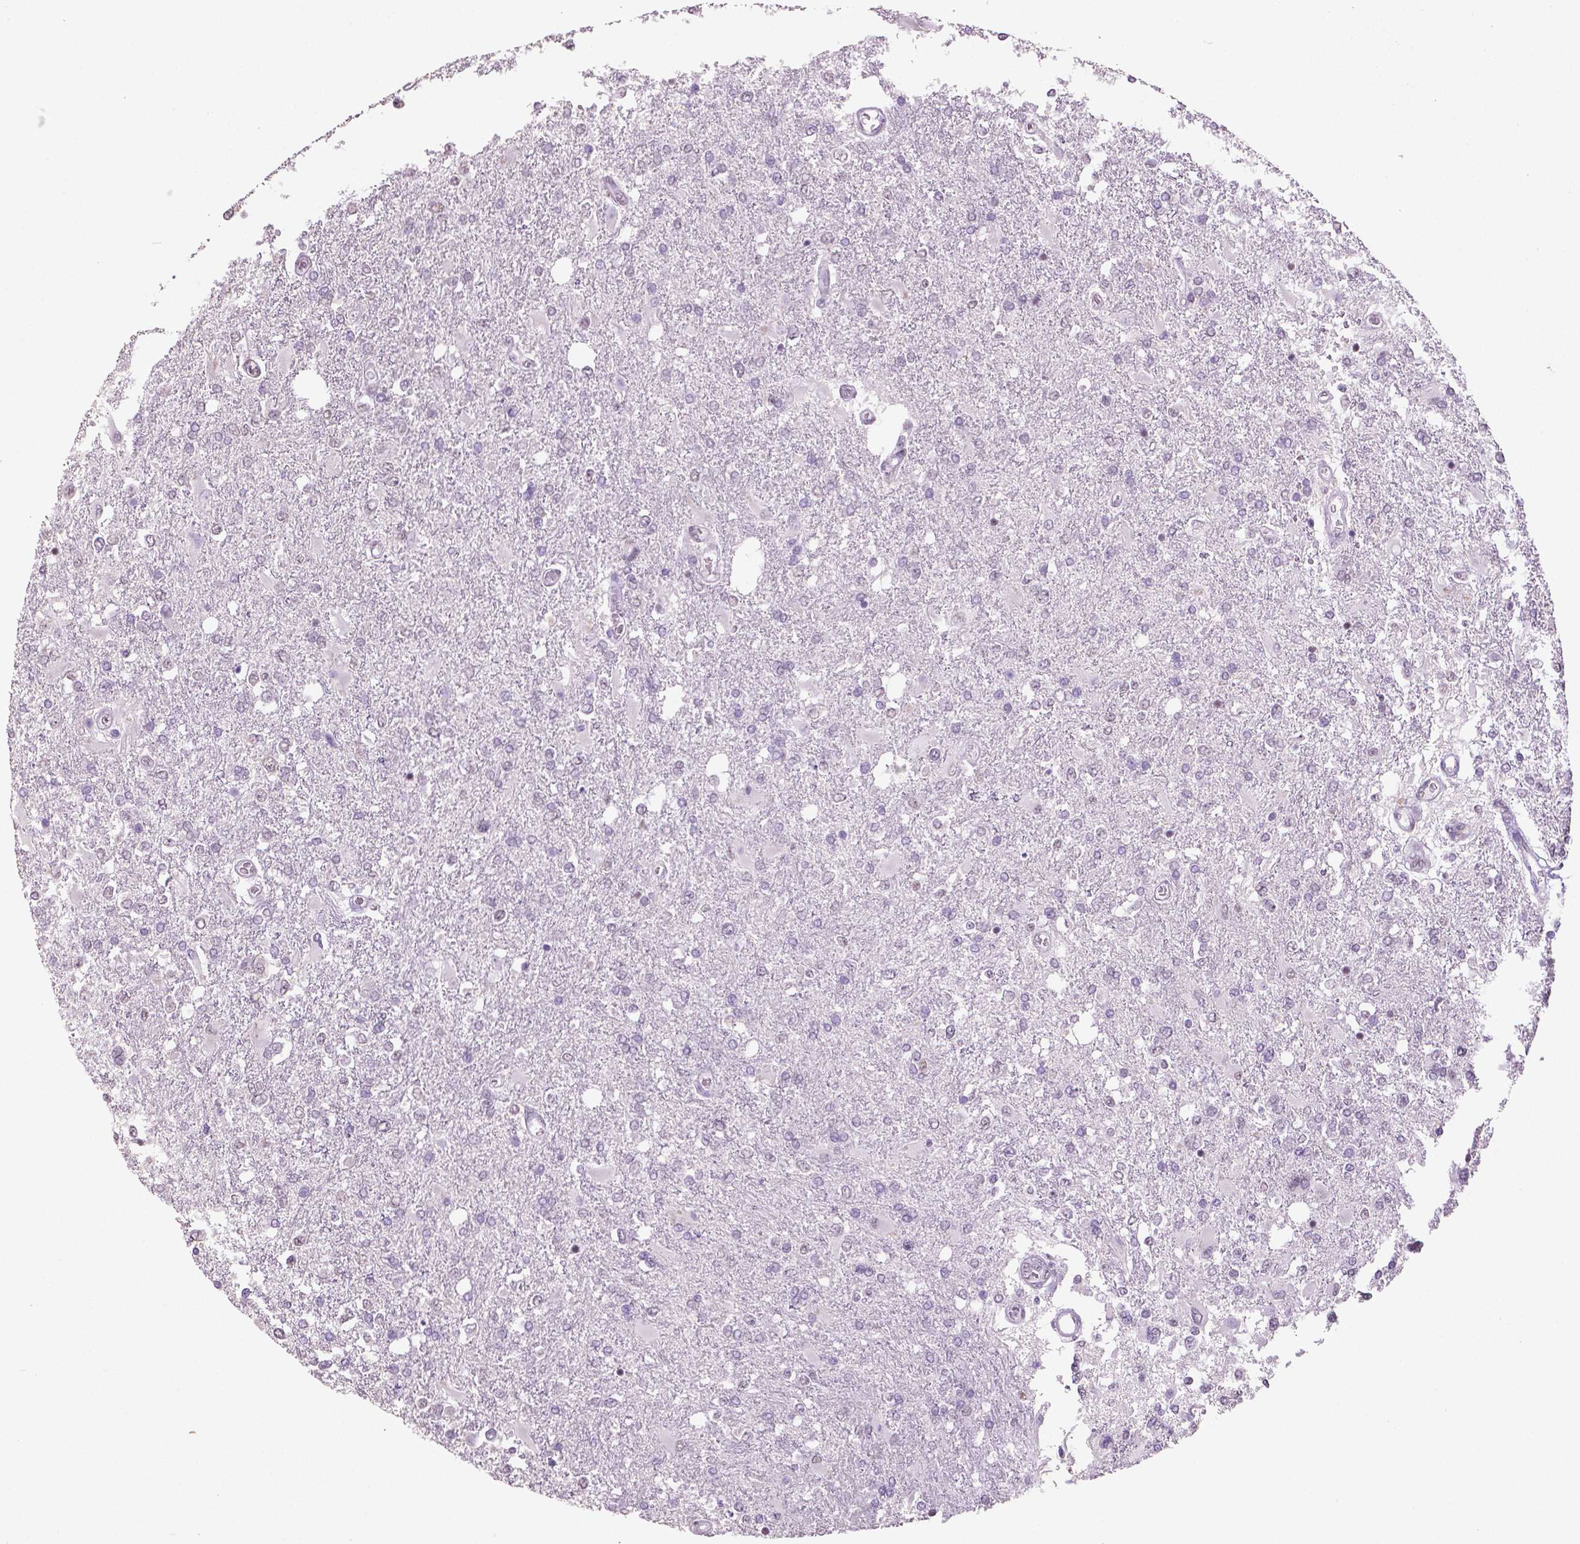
{"staining": {"intensity": "negative", "quantity": "none", "location": "none"}, "tissue": "glioma", "cell_type": "Tumor cells", "image_type": "cancer", "snomed": [{"axis": "morphology", "description": "Glioma, malignant, High grade"}, {"axis": "topography", "description": "Cerebral cortex"}], "caption": "DAB immunohistochemical staining of human glioma reveals no significant expression in tumor cells.", "gene": "IGF2BP1", "patient": {"sex": "male", "age": 79}}